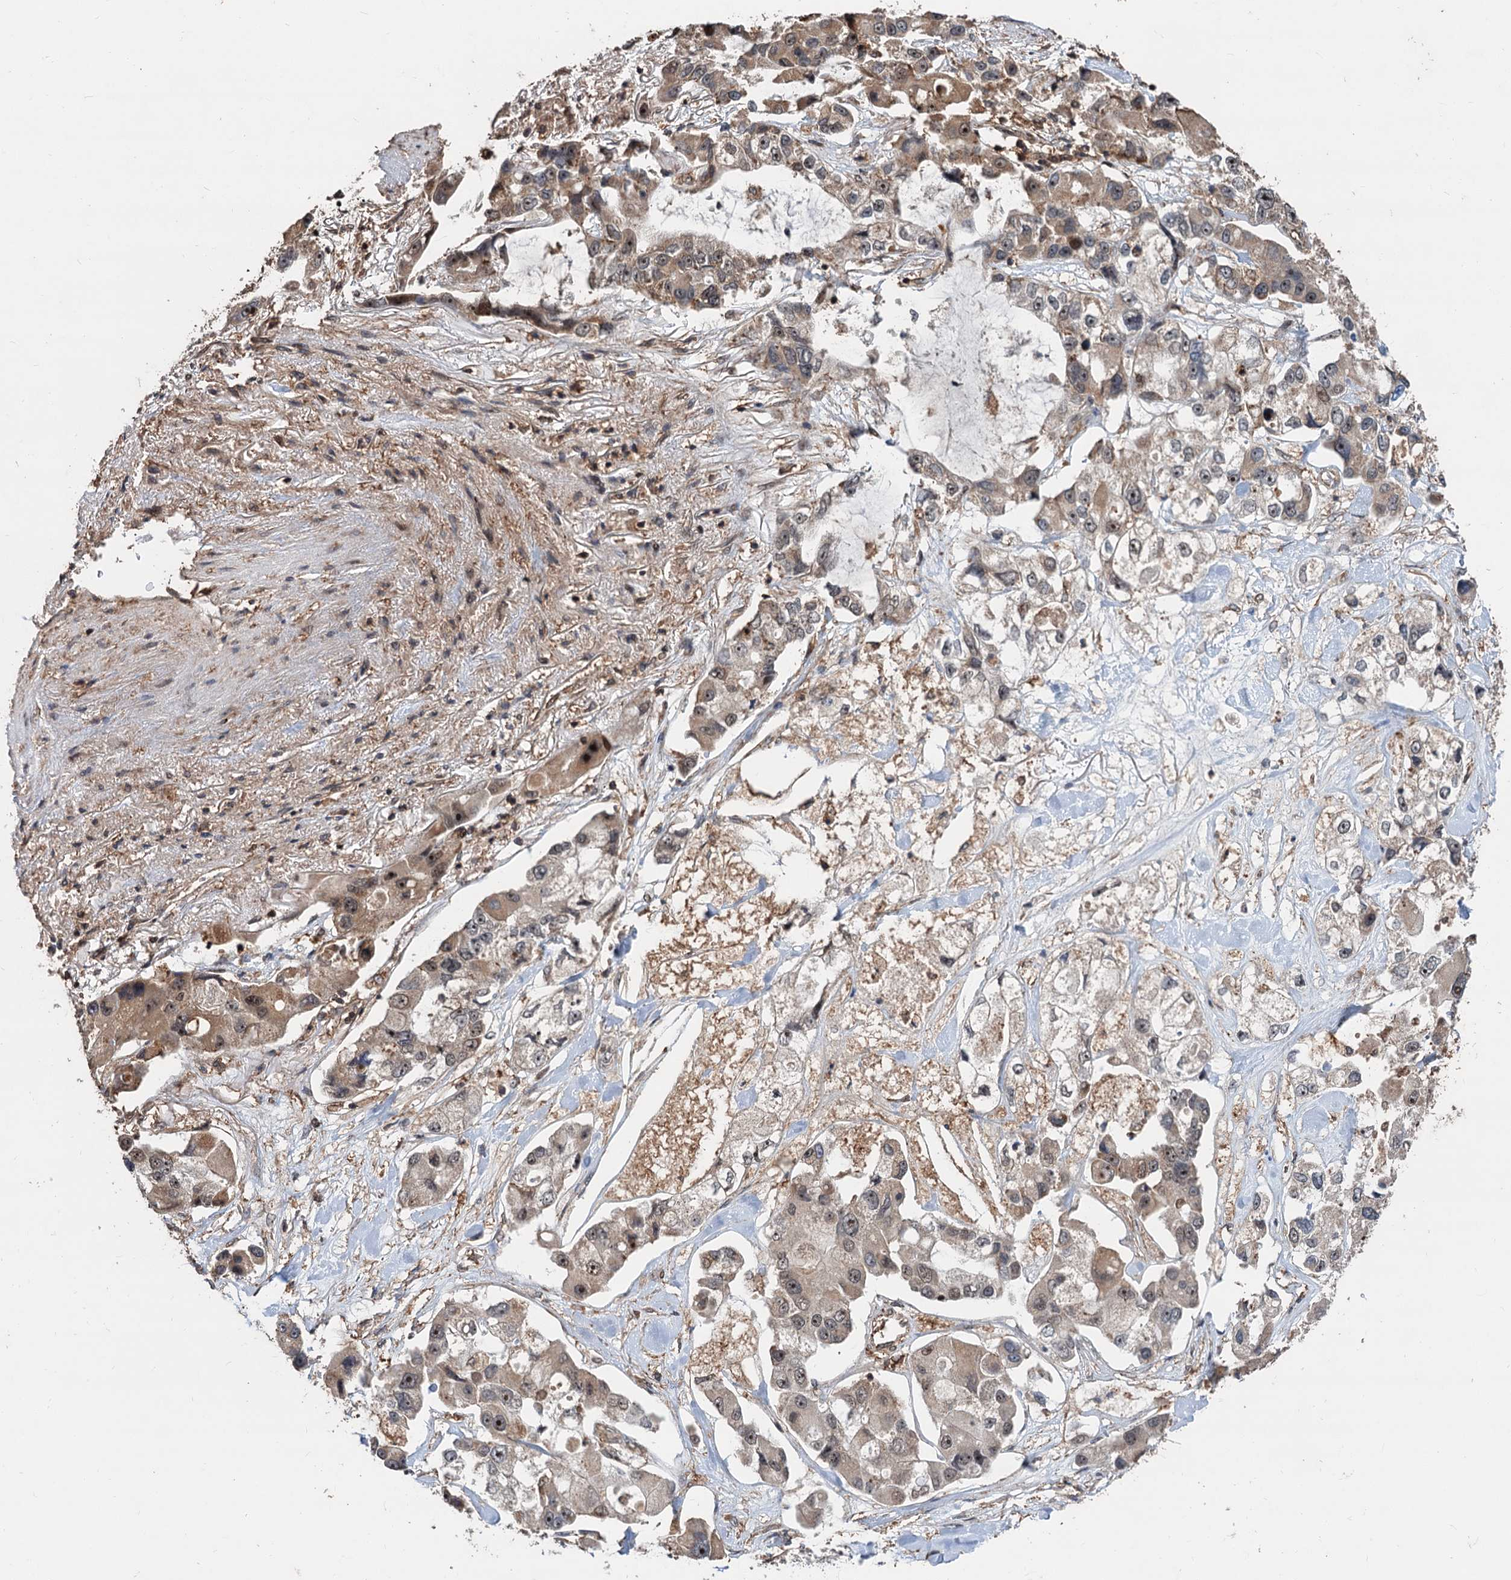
{"staining": {"intensity": "moderate", "quantity": ">75%", "location": "cytoplasmic/membranous,nuclear"}, "tissue": "lung cancer", "cell_type": "Tumor cells", "image_type": "cancer", "snomed": [{"axis": "morphology", "description": "Adenocarcinoma, NOS"}, {"axis": "topography", "description": "Lung"}], "caption": "Human lung adenocarcinoma stained with a protein marker reveals moderate staining in tumor cells.", "gene": "TMA16", "patient": {"sex": "female", "age": 54}}